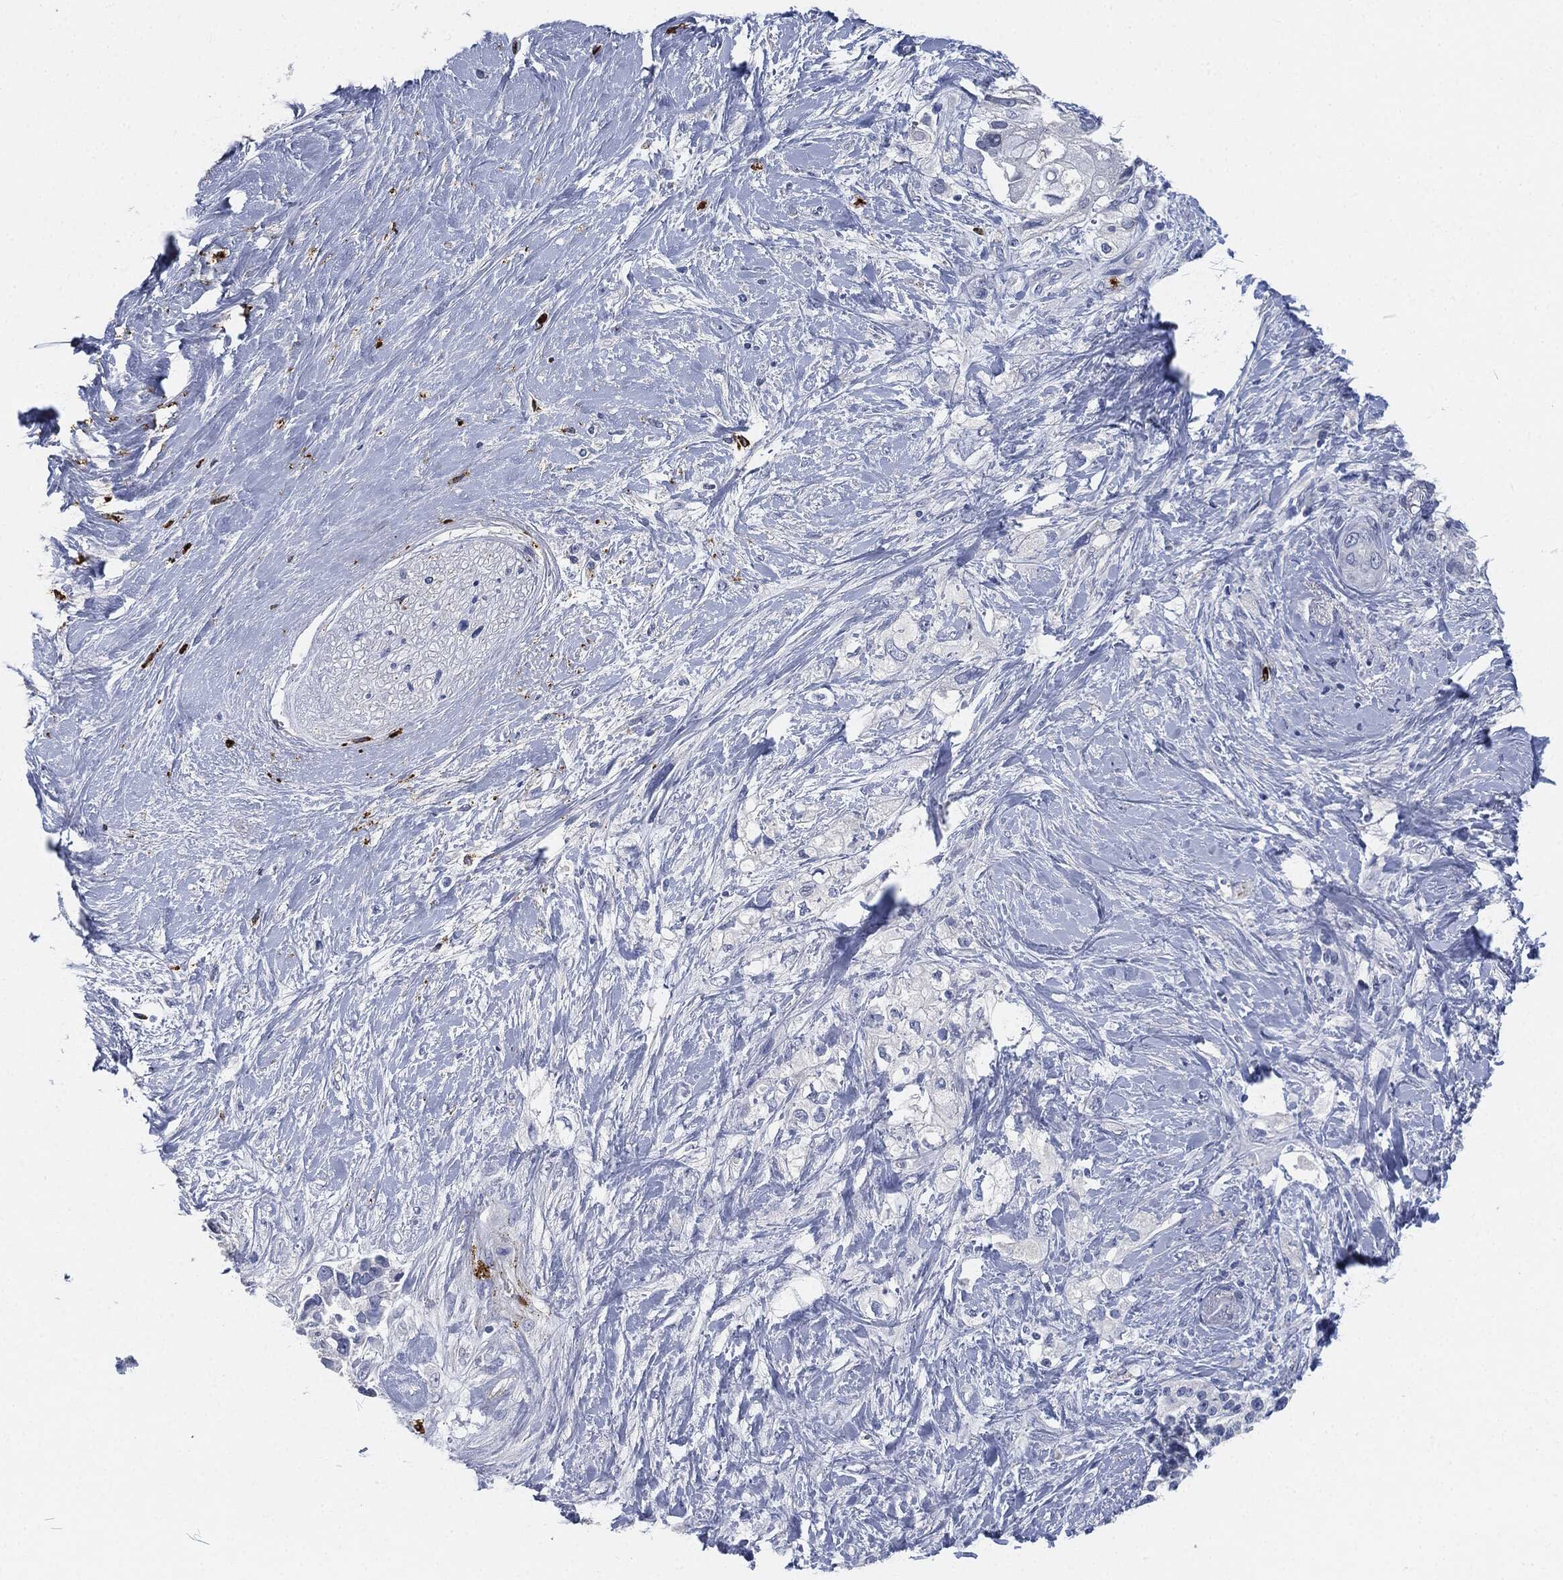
{"staining": {"intensity": "negative", "quantity": "none", "location": "none"}, "tissue": "pancreatic cancer", "cell_type": "Tumor cells", "image_type": "cancer", "snomed": [{"axis": "morphology", "description": "Adenocarcinoma, NOS"}, {"axis": "topography", "description": "Pancreas"}], "caption": "A high-resolution photomicrograph shows immunohistochemistry (IHC) staining of adenocarcinoma (pancreatic), which displays no significant positivity in tumor cells.", "gene": "MPO", "patient": {"sex": "female", "age": 56}}